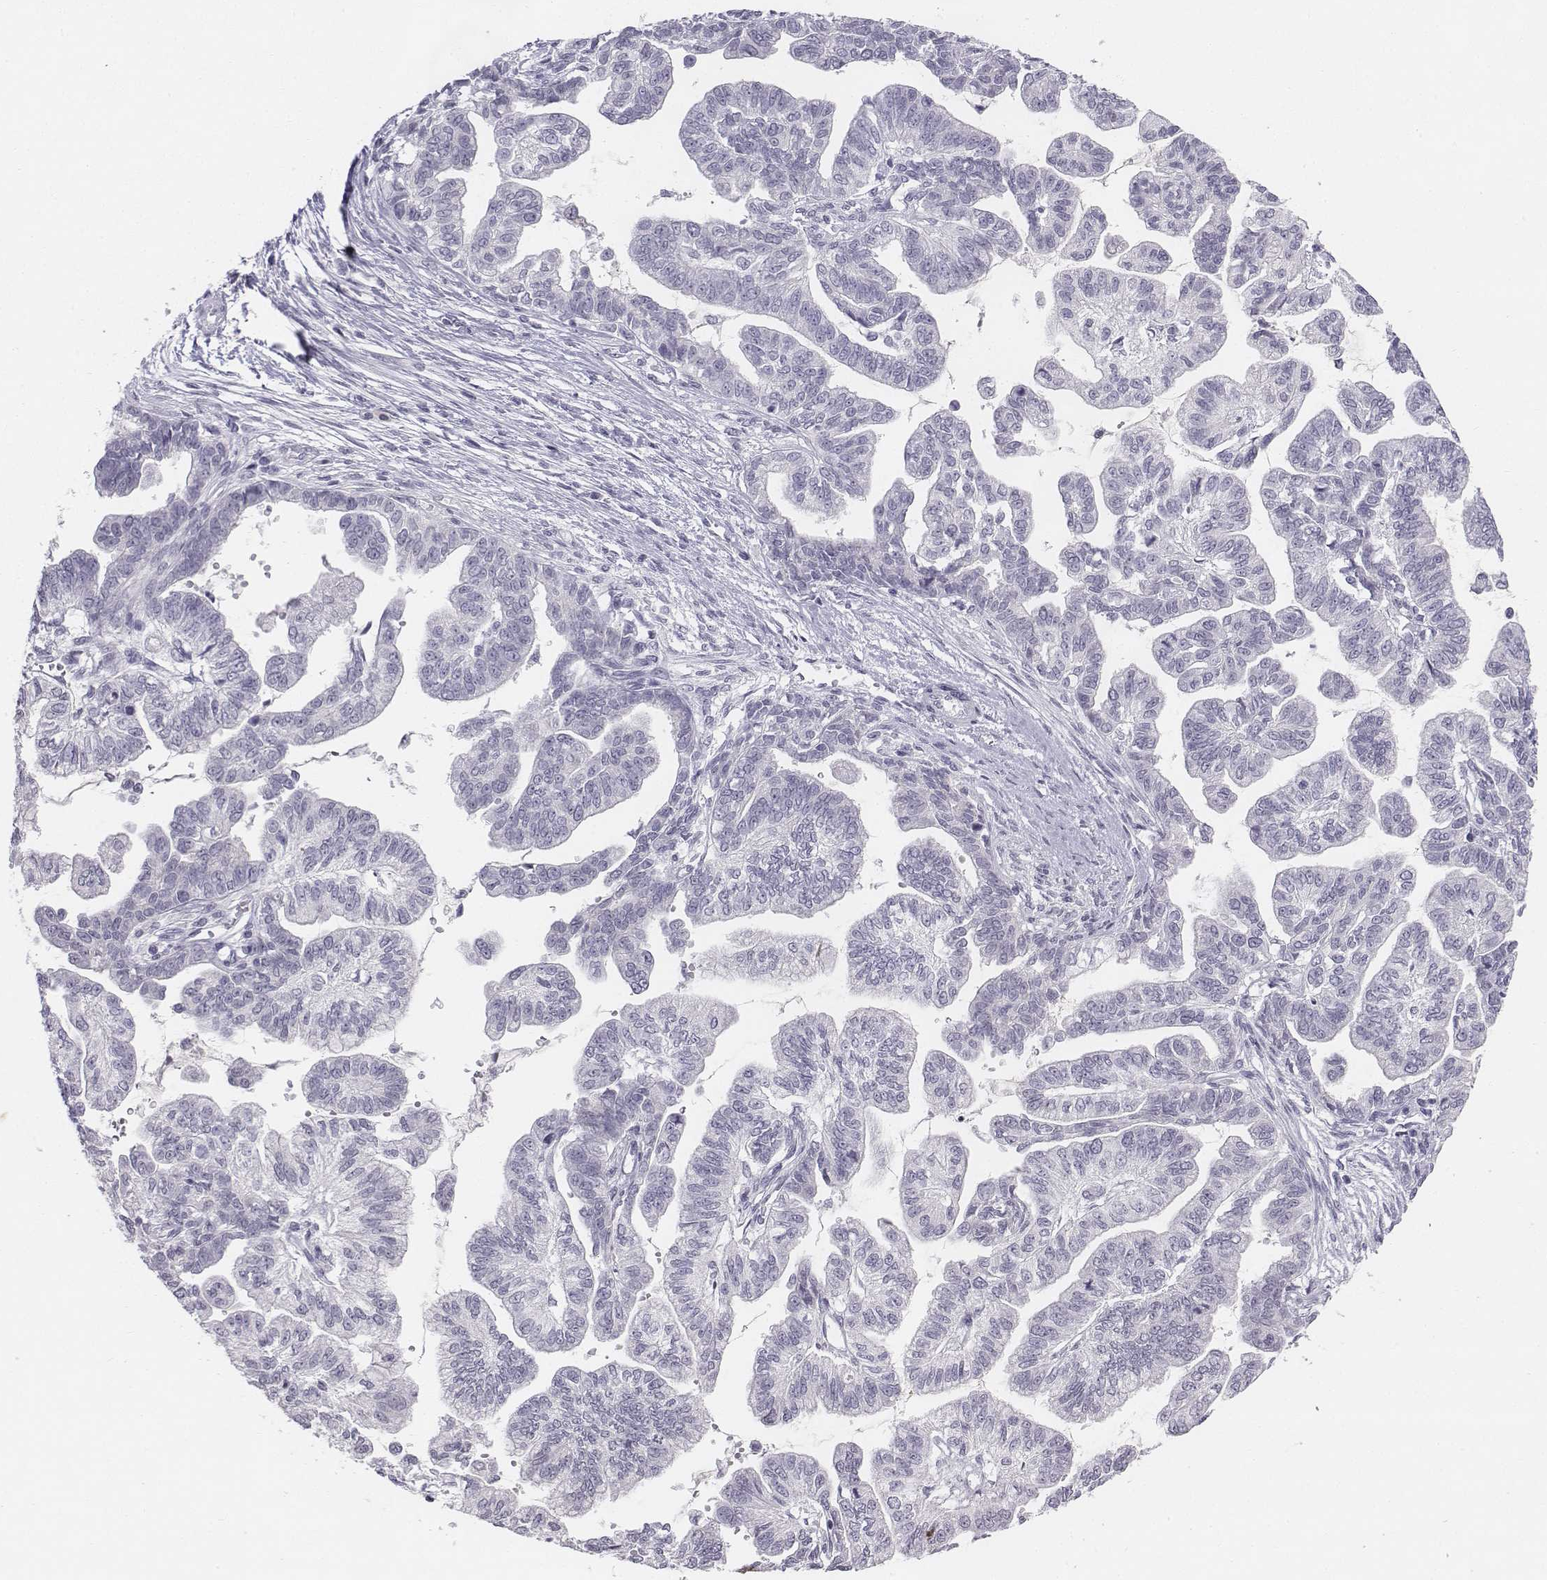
{"staining": {"intensity": "negative", "quantity": "none", "location": "none"}, "tissue": "stomach cancer", "cell_type": "Tumor cells", "image_type": "cancer", "snomed": [{"axis": "morphology", "description": "Adenocarcinoma, NOS"}, {"axis": "topography", "description": "Stomach"}], "caption": "IHC photomicrograph of stomach cancer stained for a protein (brown), which displays no expression in tumor cells.", "gene": "TH", "patient": {"sex": "male", "age": 83}}